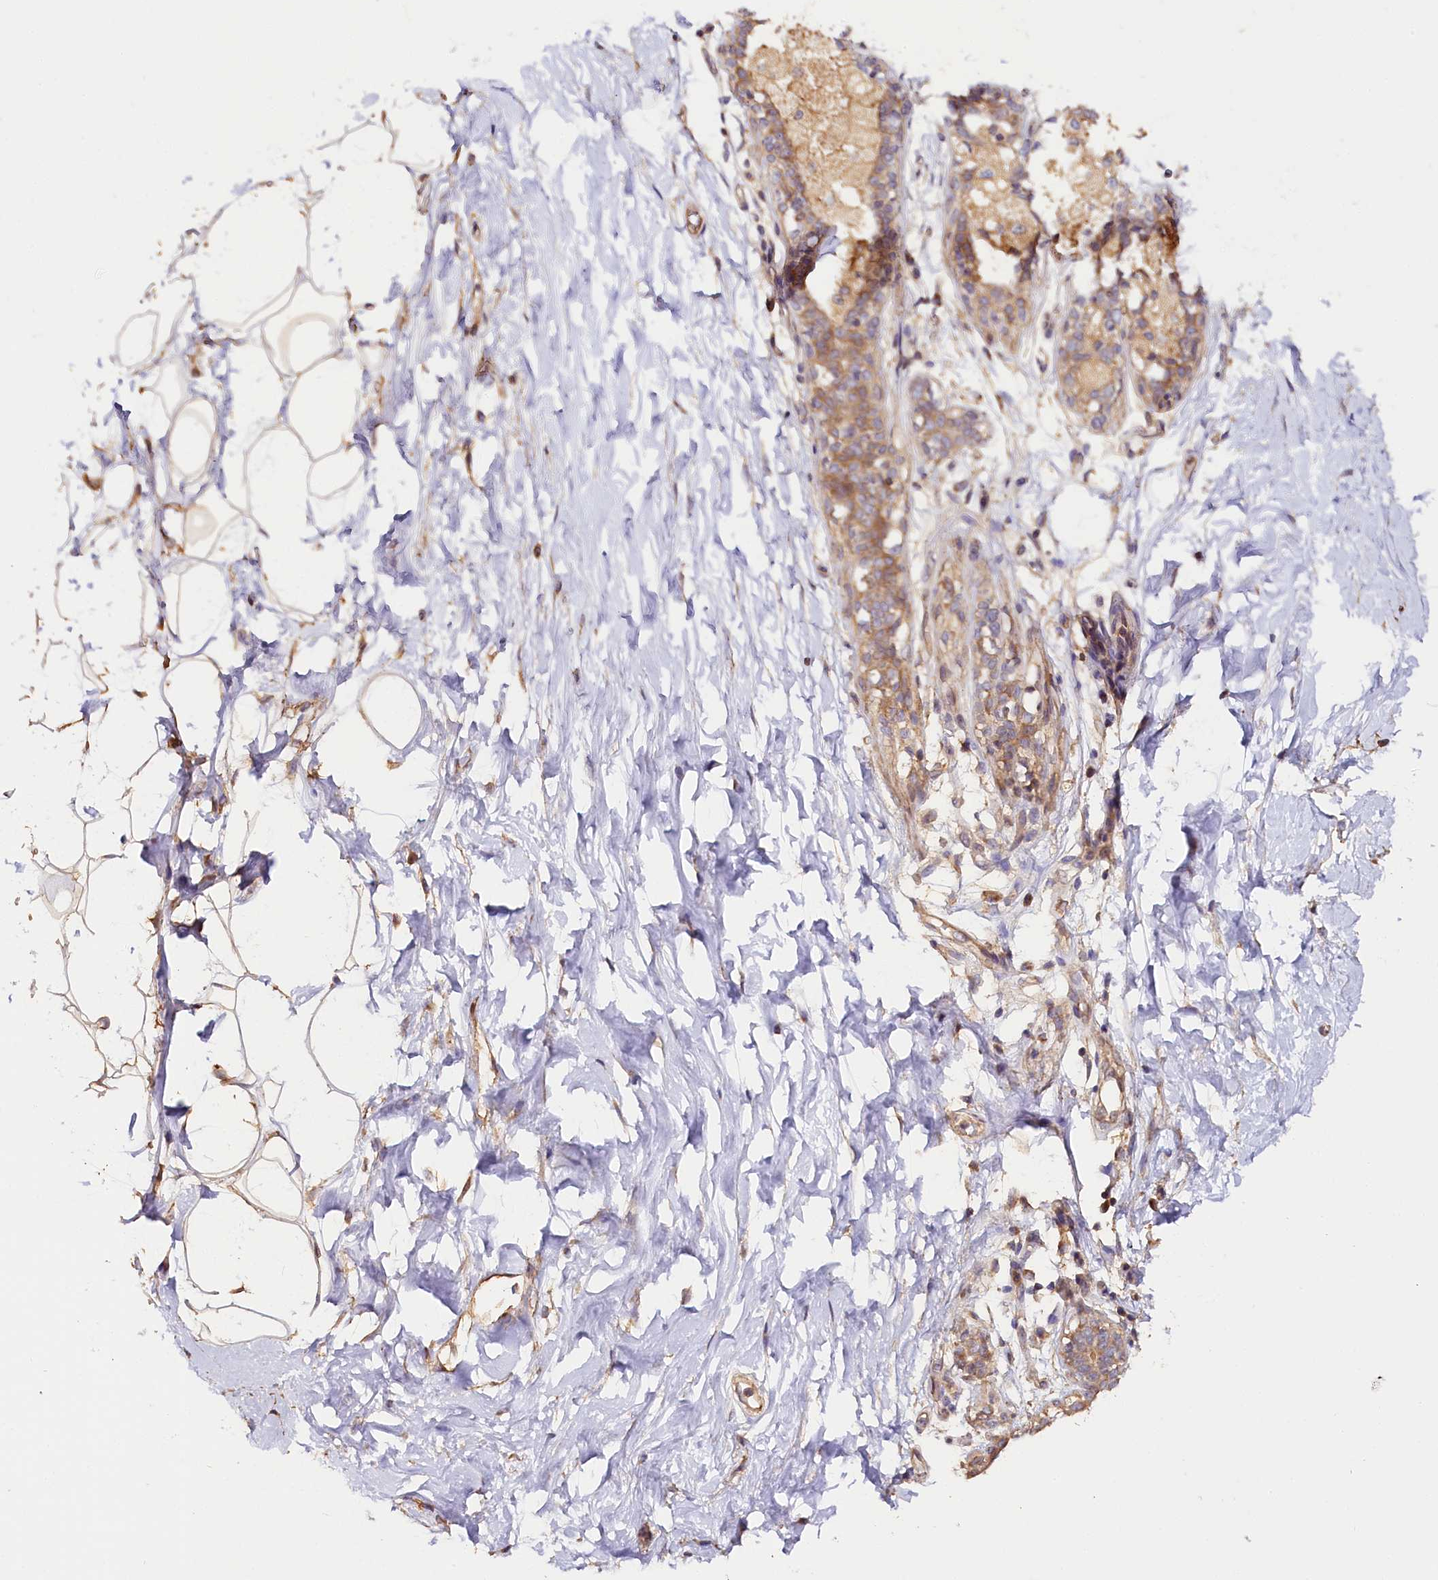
{"staining": {"intensity": "weak", "quantity": ">75%", "location": "cytoplasmic/membranous"}, "tissue": "adipose tissue", "cell_type": "Adipocytes", "image_type": "normal", "snomed": [{"axis": "morphology", "description": "Normal tissue, NOS"}, {"axis": "topography", "description": "Breast"}], "caption": "Normal adipose tissue was stained to show a protein in brown. There is low levels of weak cytoplasmic/membranous staining in about >75% of adipocytes.", "gene": "KATNB1", "patient": {"sex": "female", "age": 26}}